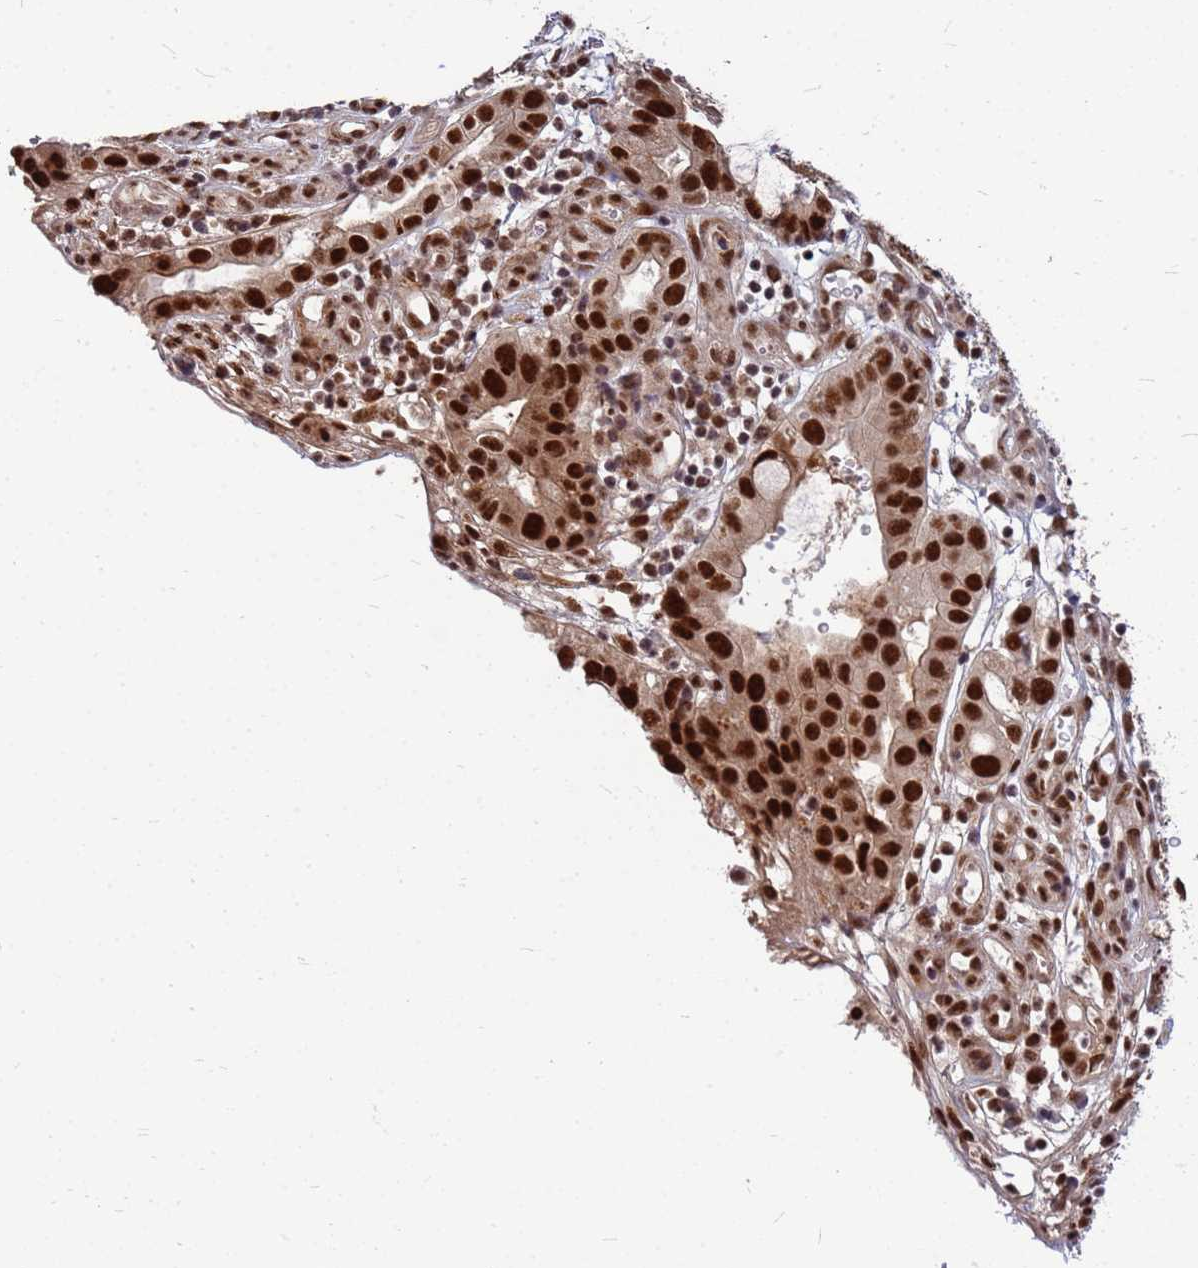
{"staining": {"intensity": "strong", "quantity": ">75%", "location": "nuclear"}, "tissue": "stomach cancer", "cell_type": "Tumor cells", "image_type": "cancer", "snomed": [{"axis": "morphology", "description": "Adenocarcinoma, NOS"}, {"axis": "topography", "description": "Stomach"}], "caption": "Protein staining of stomach cancer (adenocarcinoma) tissue reveals strong nuclear expression in approximately >75% of tumor cells. (DAB (3,3'-diaminobenzidine) = brown stain, brightfield microscopy at high magnification).", "gene": "NCBP2", "patient": {"sex": "male", "age": 55}}